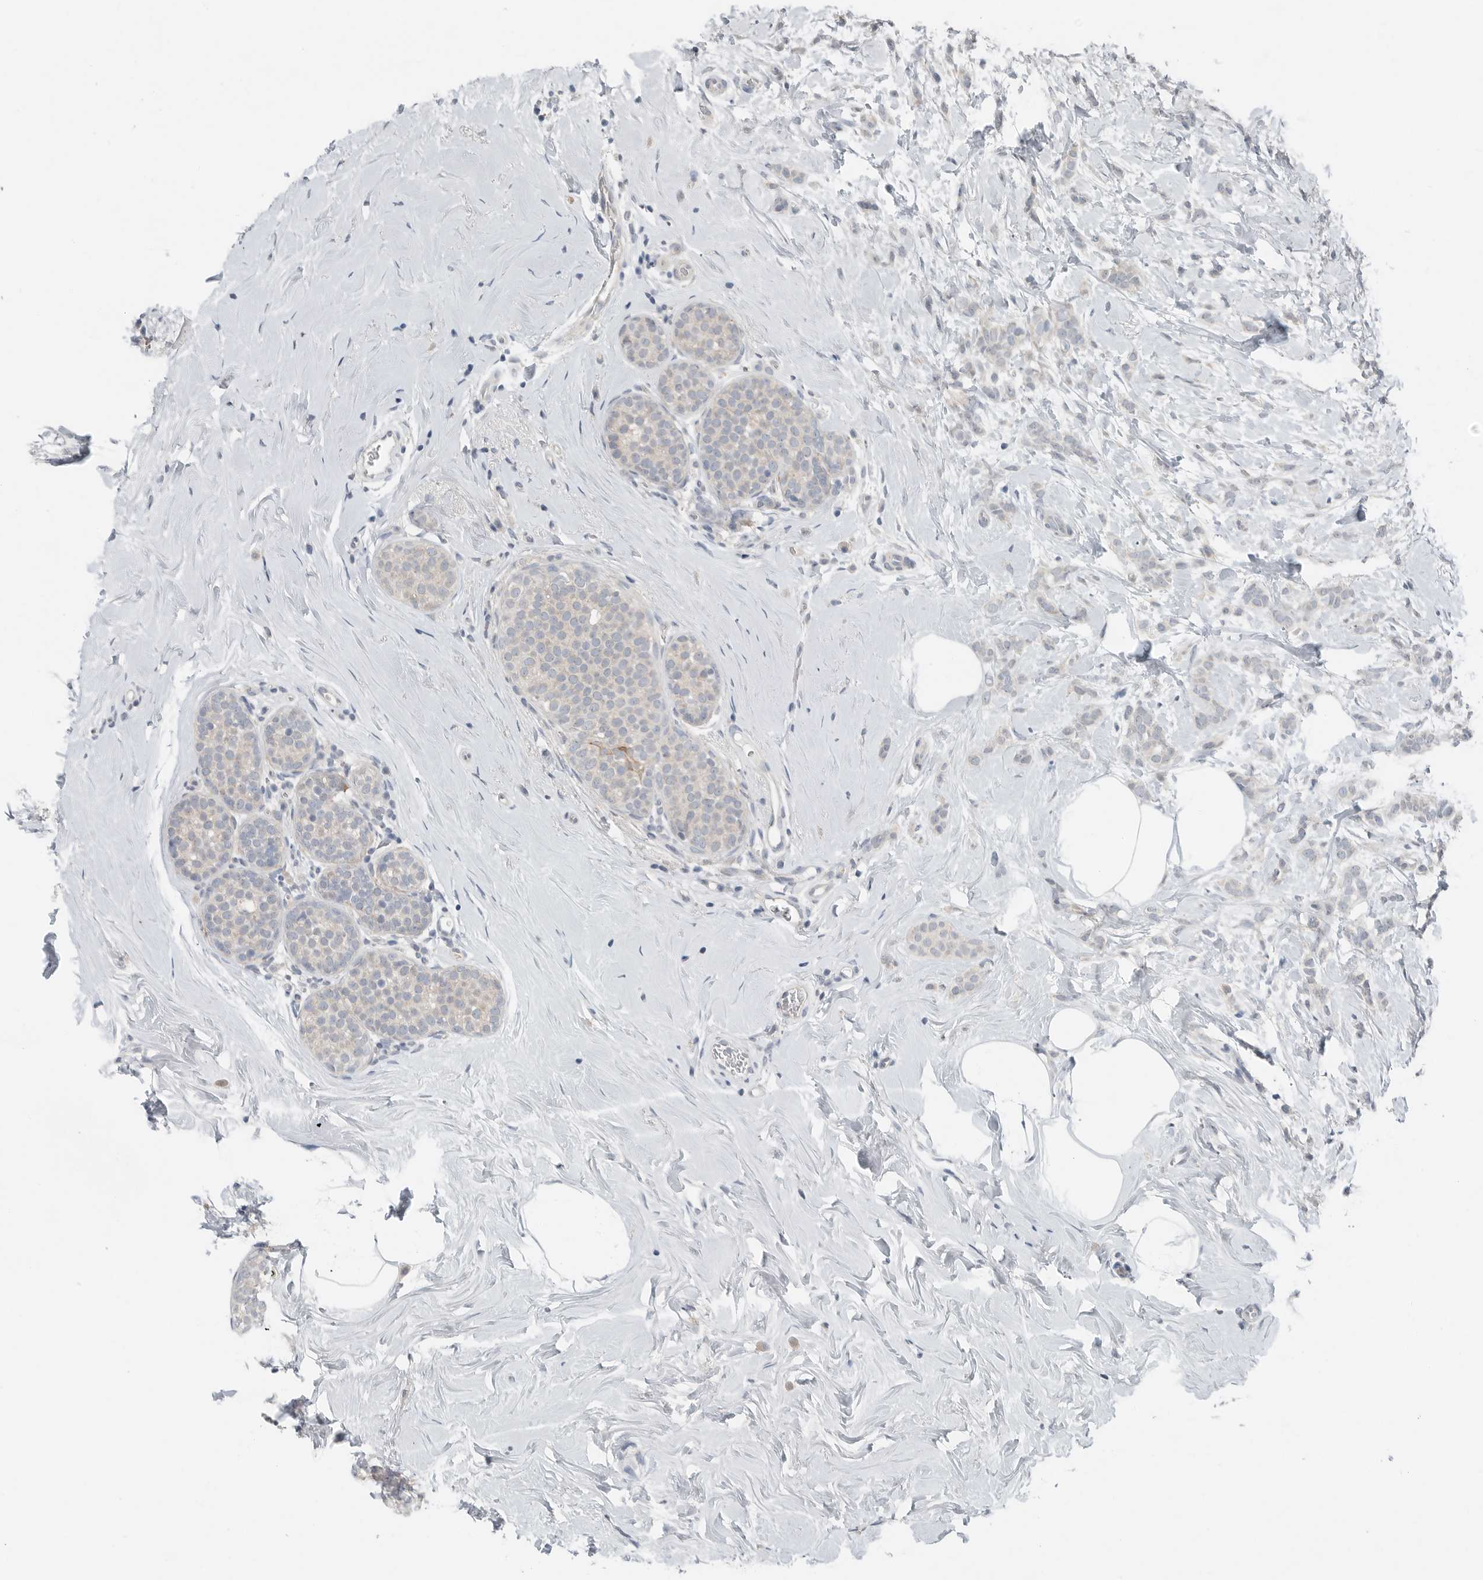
{"staining": {"intensity": "negative", "quantity": "none", "location": "none"}, "tissue": "breast cancer", "cell_type": "Tumor cells", "image_type": "cancer", "snomed": [{"axis": "morphology", "description": "Lobular carcinoma, in situ"}, {"axis": "morphology", "description": "Lobular carcinoma"}, {"axis": "topography", "description": "Breast"}], "caption": "Immunohistochemical staining of human breast cancer (lobular carcinoma) reveals no significant expression in tumor cells. (Immunohistochemistry (ihc), brightfield microscopy, high magnification).", "gene": "FCRLB", "patient": {"sex": "female", "age": 41}}